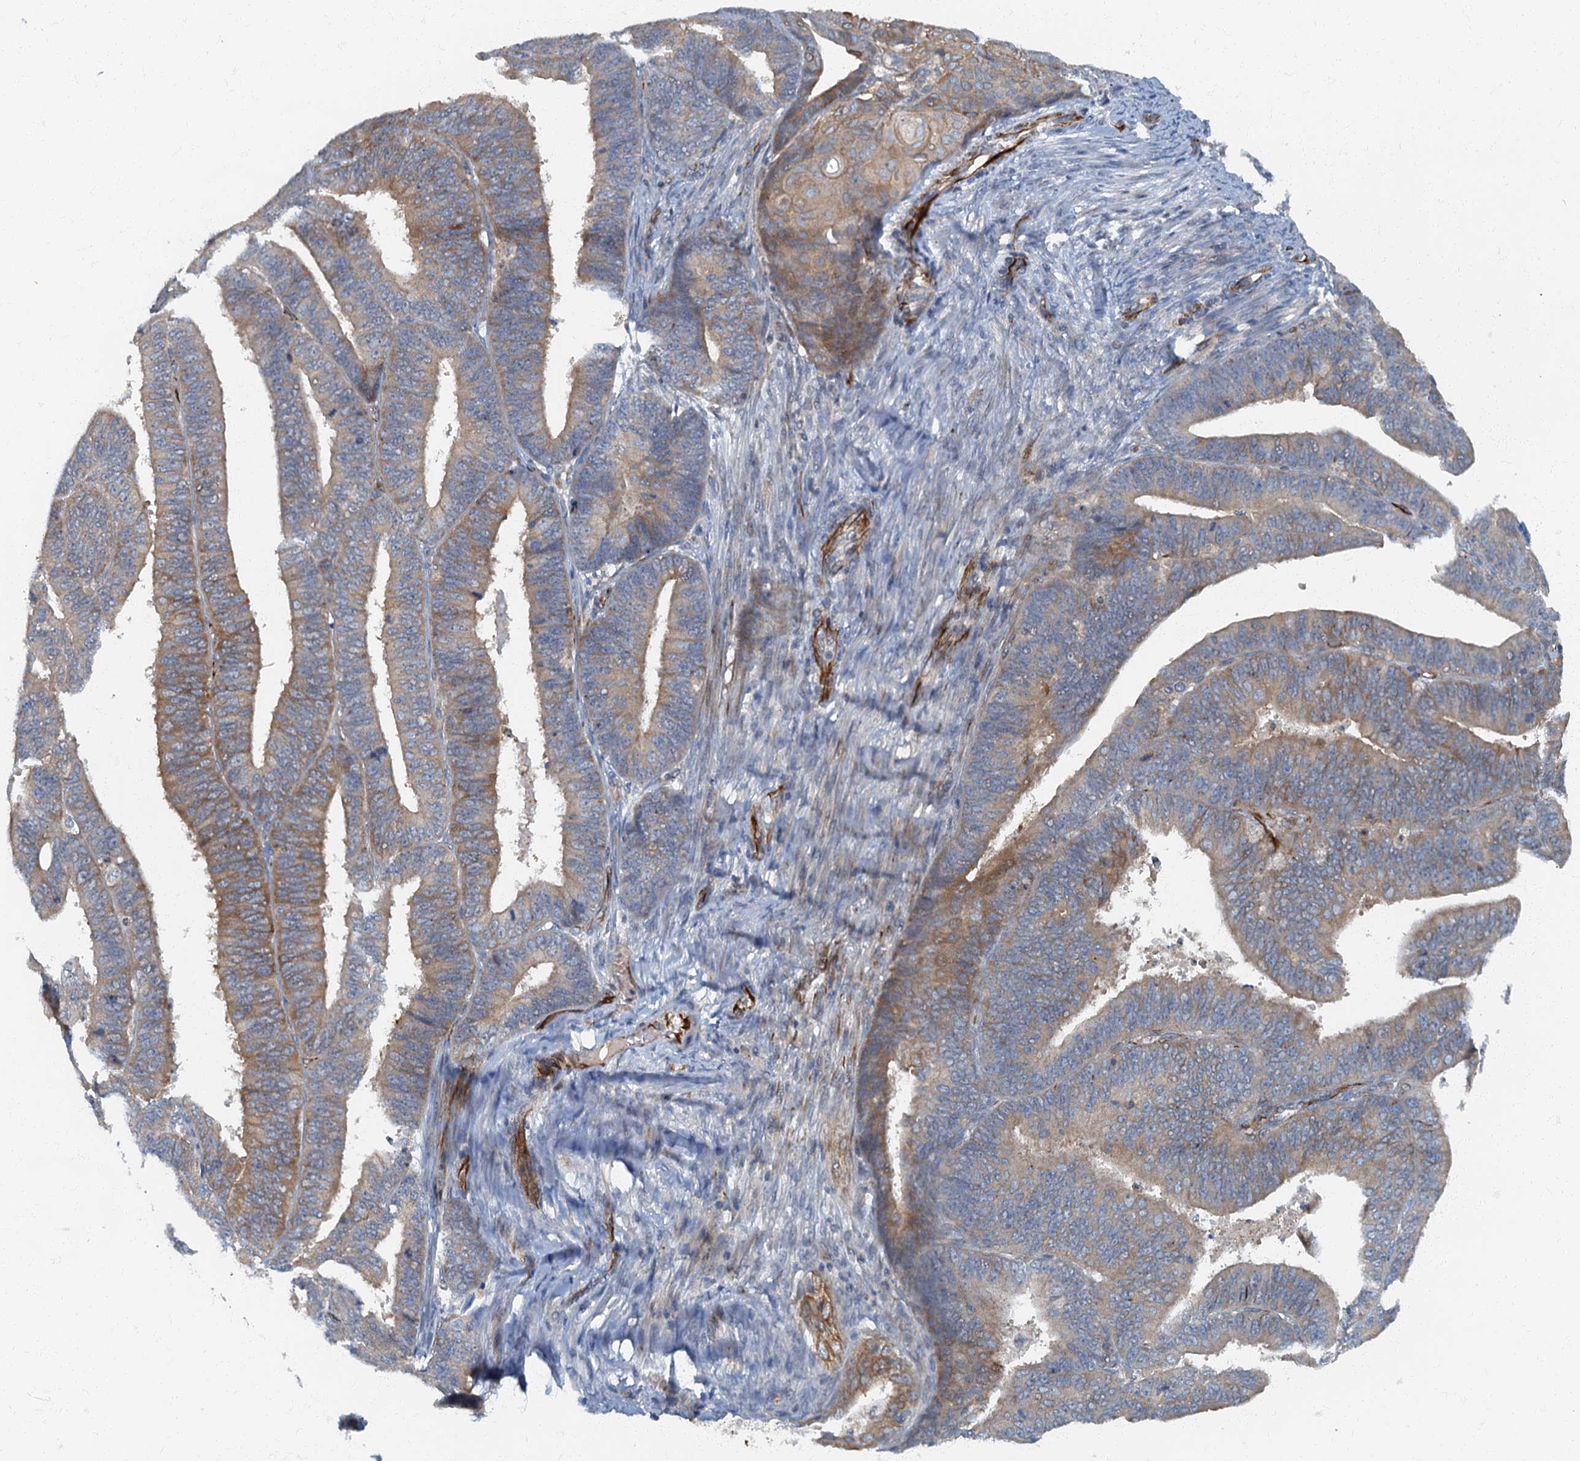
{"staining": {"intensity": "moderate", "quantity": "<25%", "location": "cytoplasmic/membranous"}, "tissue": "endometrial cancer", "cell_type": "Tumor cells", "image_type": "cancer", "snomed": [{"axis": "morphology", "description": "Adenocarcinoma, NOS"}, {"axis": "topography", "description": "Endometrium"}], "caption": "Protein expression by IHC displays moderate cytoplasmic/membranous positivity in approximately <25% of tumor cells in endometrial cancer.", "gene": "ARL11", "patient": {"sex": "female", "age": 73}}